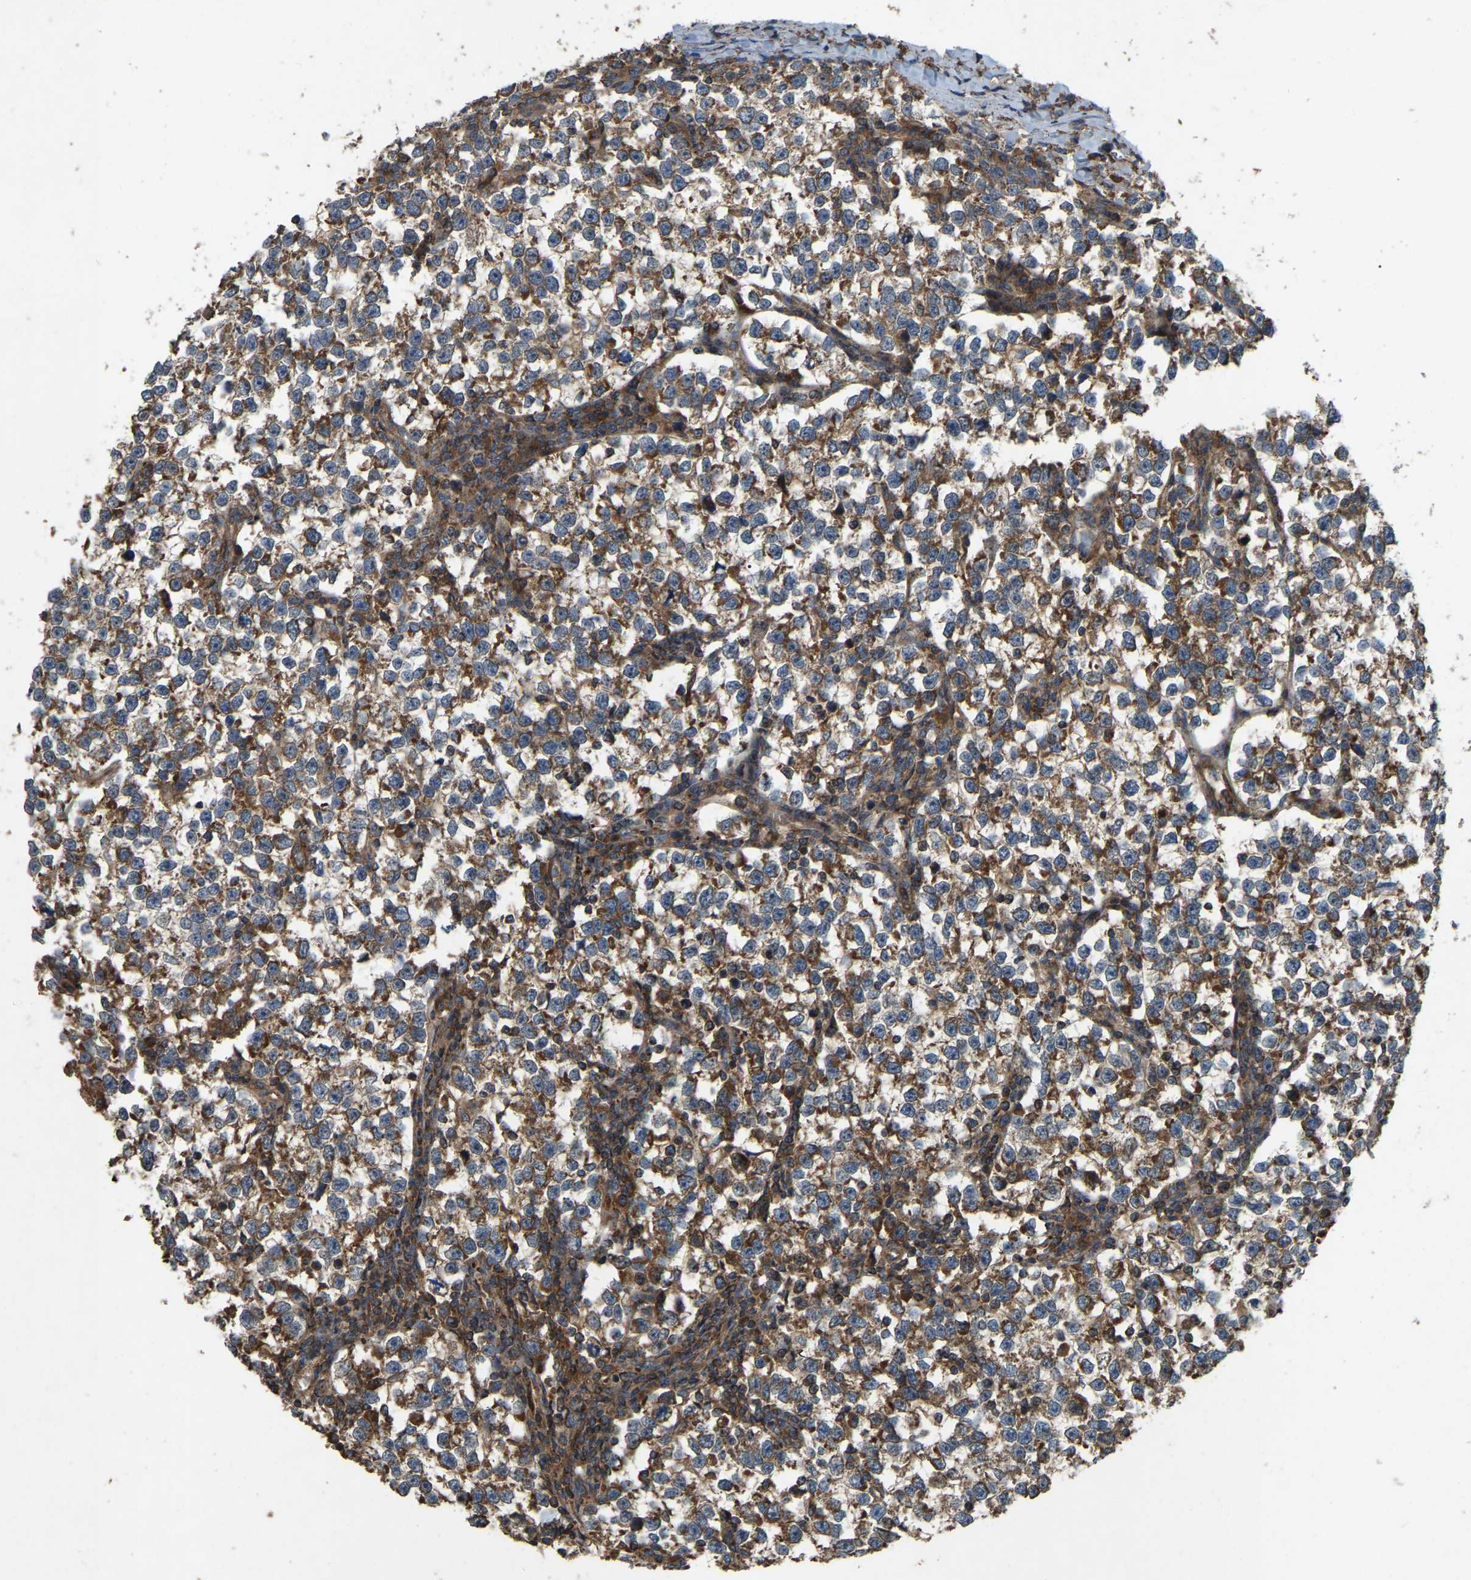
{"staining": {"intensity": "moderate", "quantity": ">75%", "location": "cytoplasmic/membranous"}, "tissue": "testis cancer", "cell_type": "Tumor cells", "image_type": "cancer", "snomed": [{"axis": "morphology", "description": "Normal tissue, NOS"}, {"axis": "morphology", "description": "Seminoma, NOS"}, {"axis": "topography", "description": "Testis"}], "caption": "The image exhibits immunohistochemical staining of seminoma (testis). There is moderate cytoplasmic/membranous positivity is identified in approximately >75% of tumor cells.", "gene": "SAMD9L", "patient": {"sex": "male", "age": 43}}